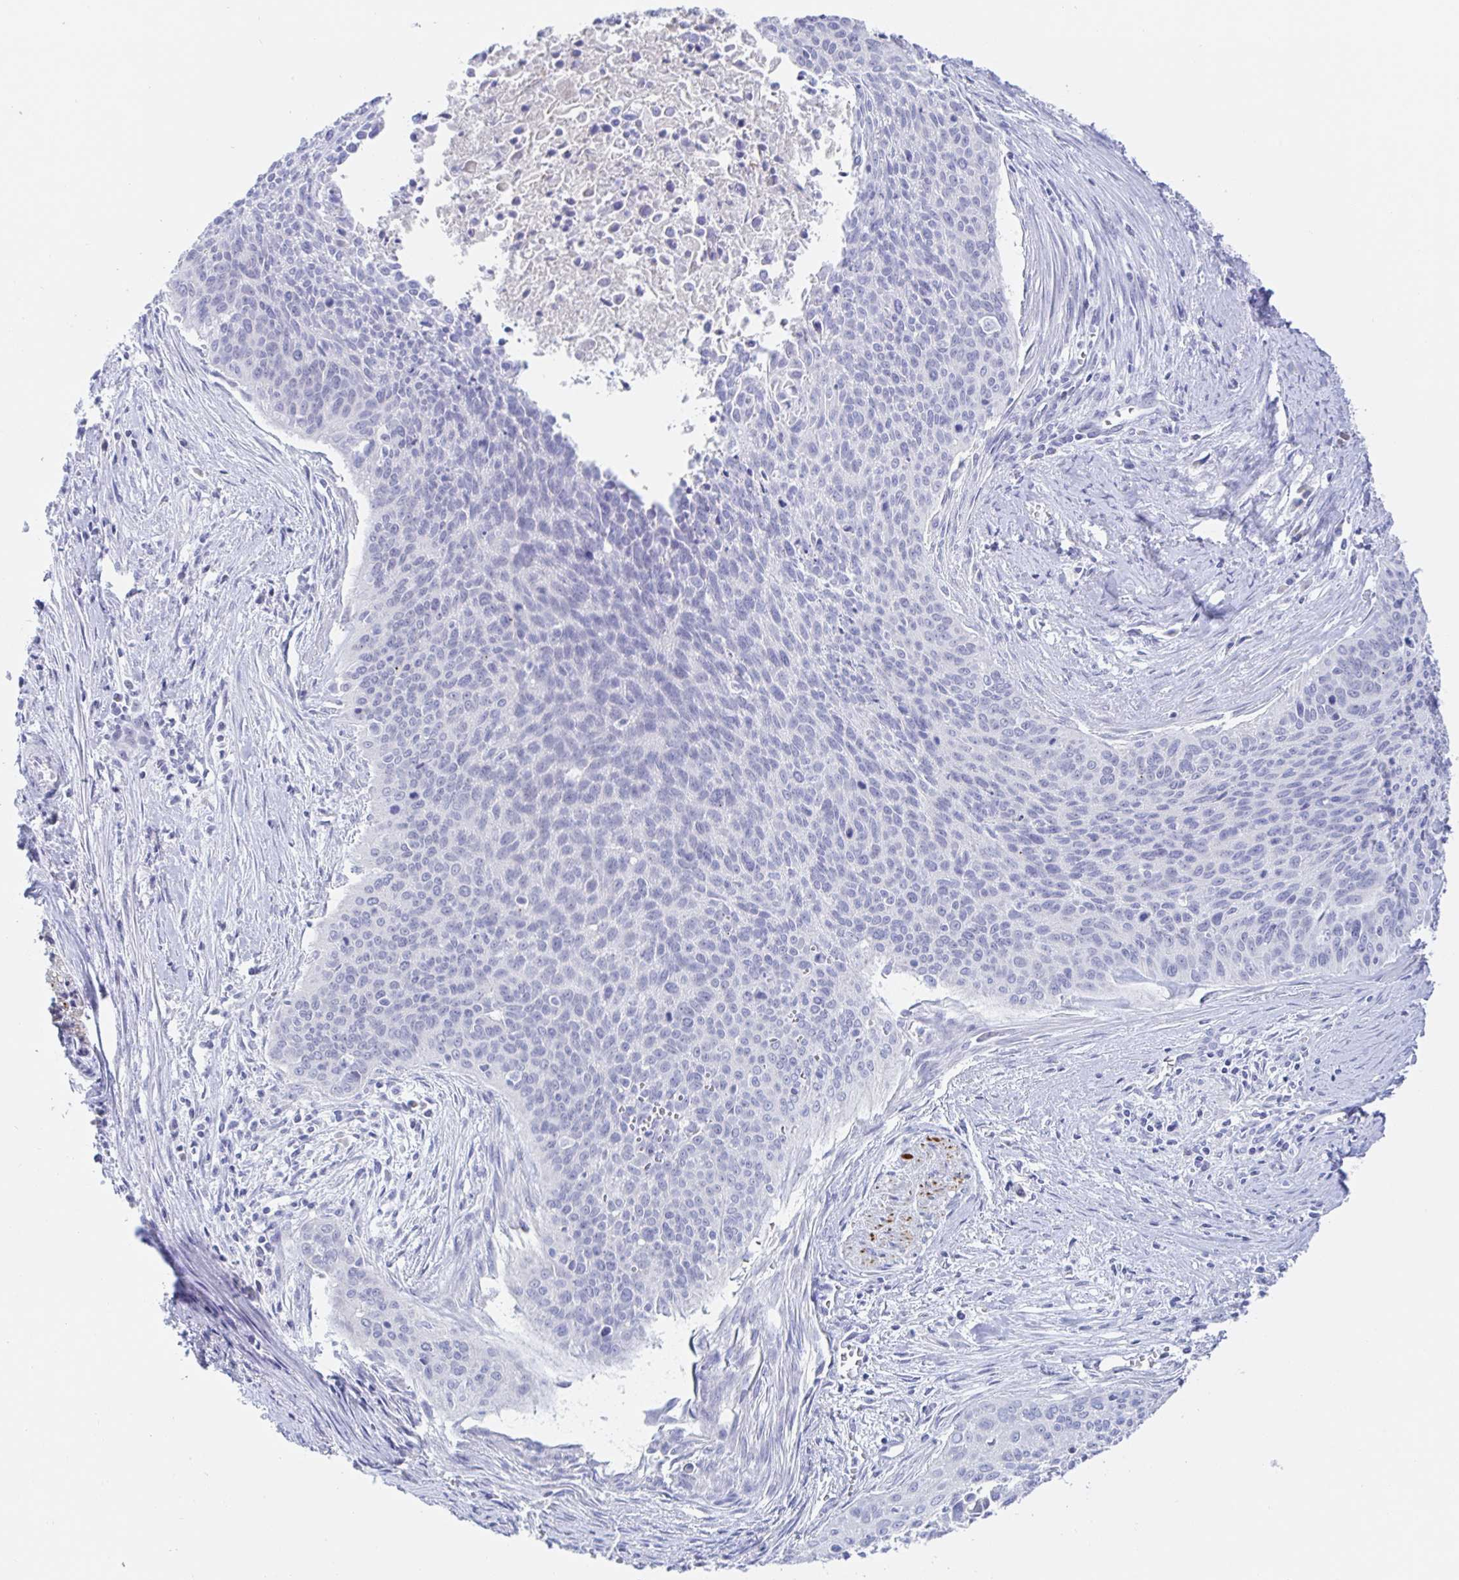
{"staining": {"intensity": "negative", "quantity": "none", "location": "none"}, "tissue": "cervical cancer", "cell_type": "Tumor cells", "image_type": "cancer", "snomed": [{"axis": "morphology", "description": "Squamous cell carcinoma, NOS"}, {"axis": "topography", "description": "Cervix"}], "caption": "IHC micrograph of cervical squamous cell carcinoma stained for a protein (brown), which displays no expression in tumor cells. The staining is performed using DAB (3,3'-diaminobenzidine) brown chromogen with nuclei counter-stained in using hematoxylin.", "gene": "SIAH3", "patient": {"sex": "female", "age": 55}}